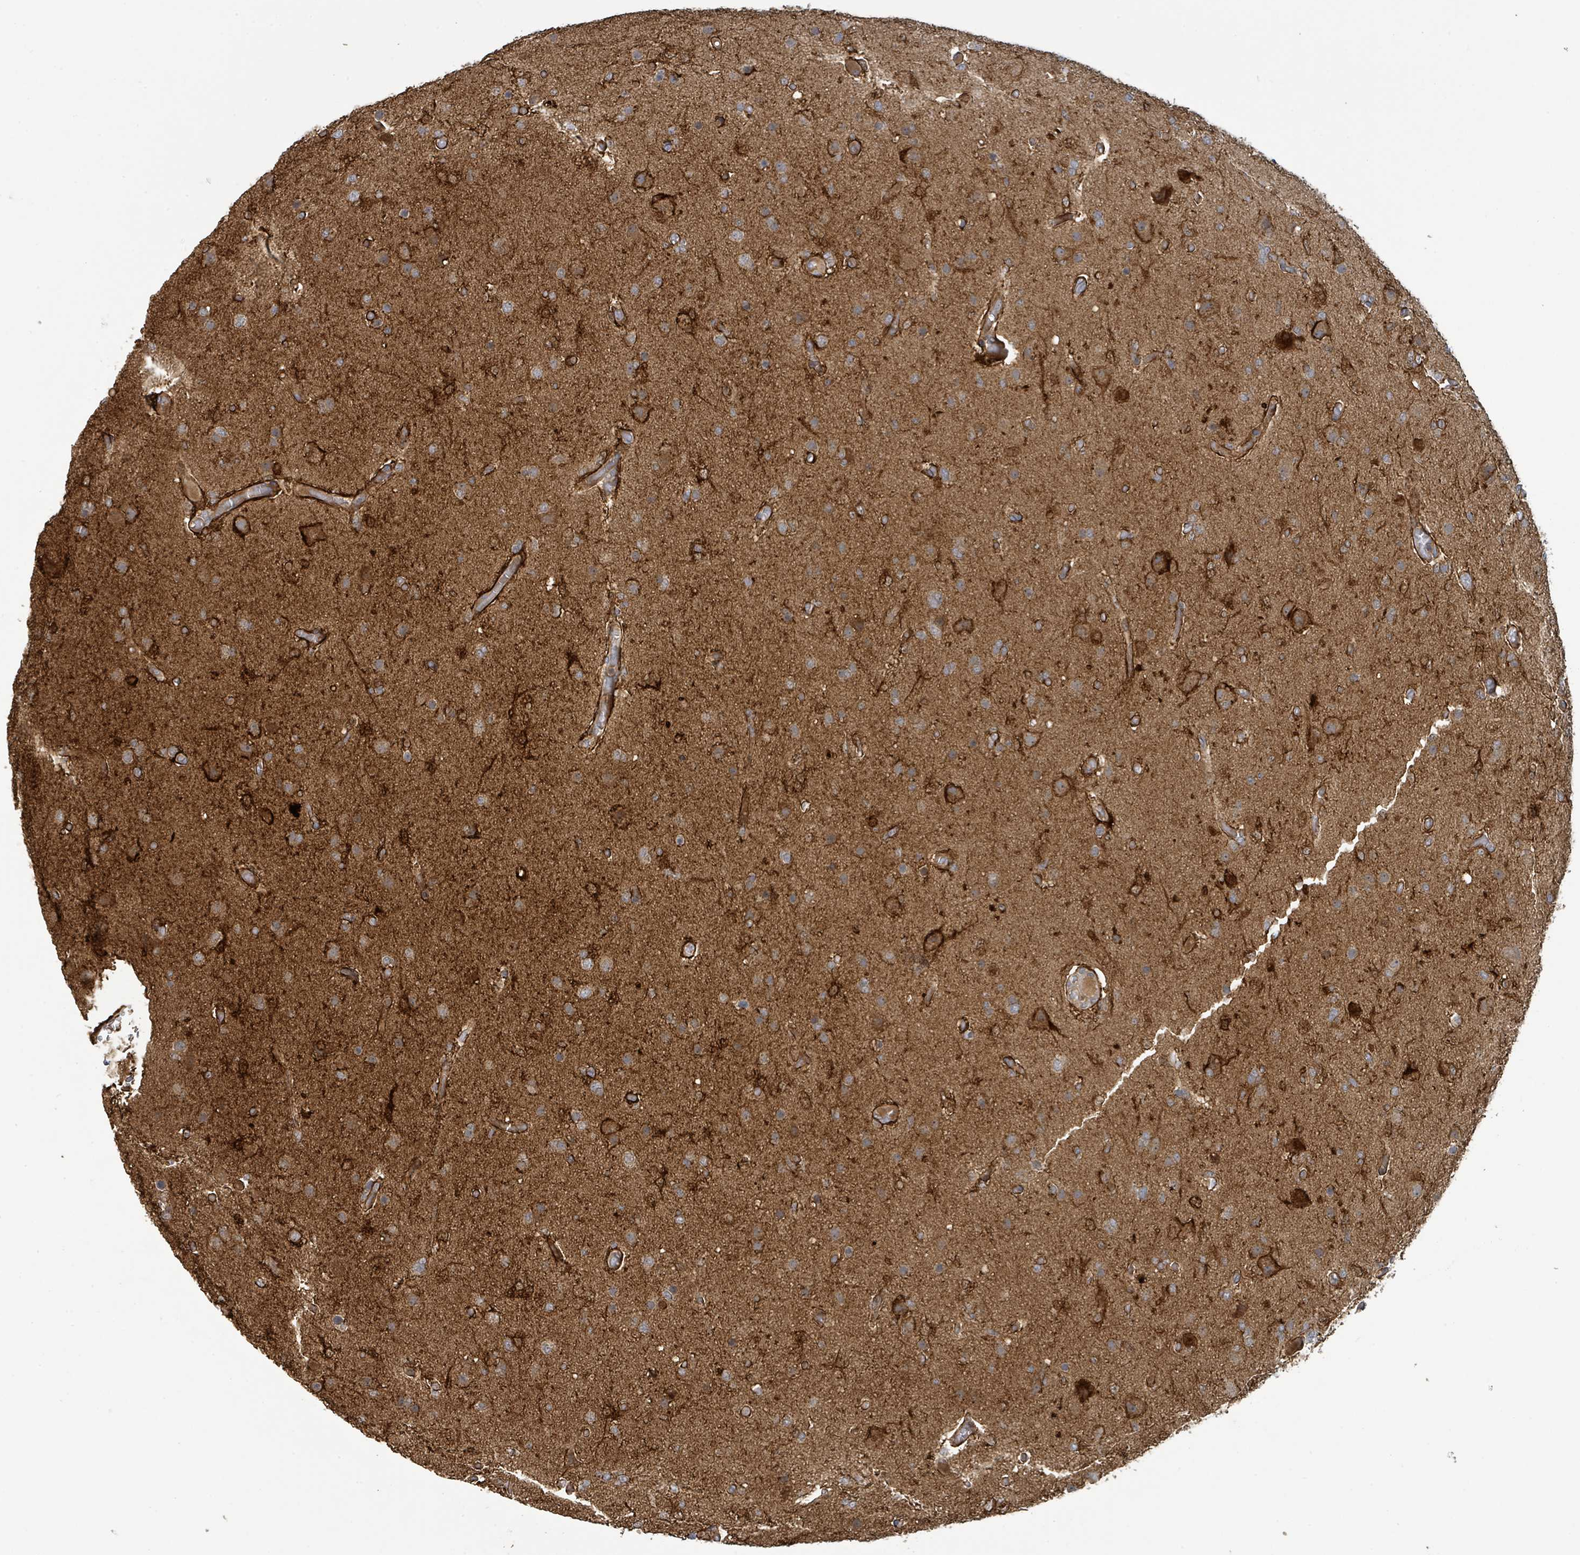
{"staining": {"intensity": "moderate", "quantity": "25%-75%", "location": "cytoplasmic/membranous"}, "tissue": "glioma", "cell_type": "Tumor cells", "image_type": "cancer", "snomed": [{"axis": "morphology", "description": "Glioma, malignant, High grade"}, {"axis": "topography", "description": "Brain"}], "caption": "This micrograph exhibits IHC staining of human malignant glioma (high-grade), with medium moderate cytoplasmic/membranous staining in about 25%-75% of tumor cells.", "gene": "STARD4", "patient": {"sex": "female", "age": 74}}